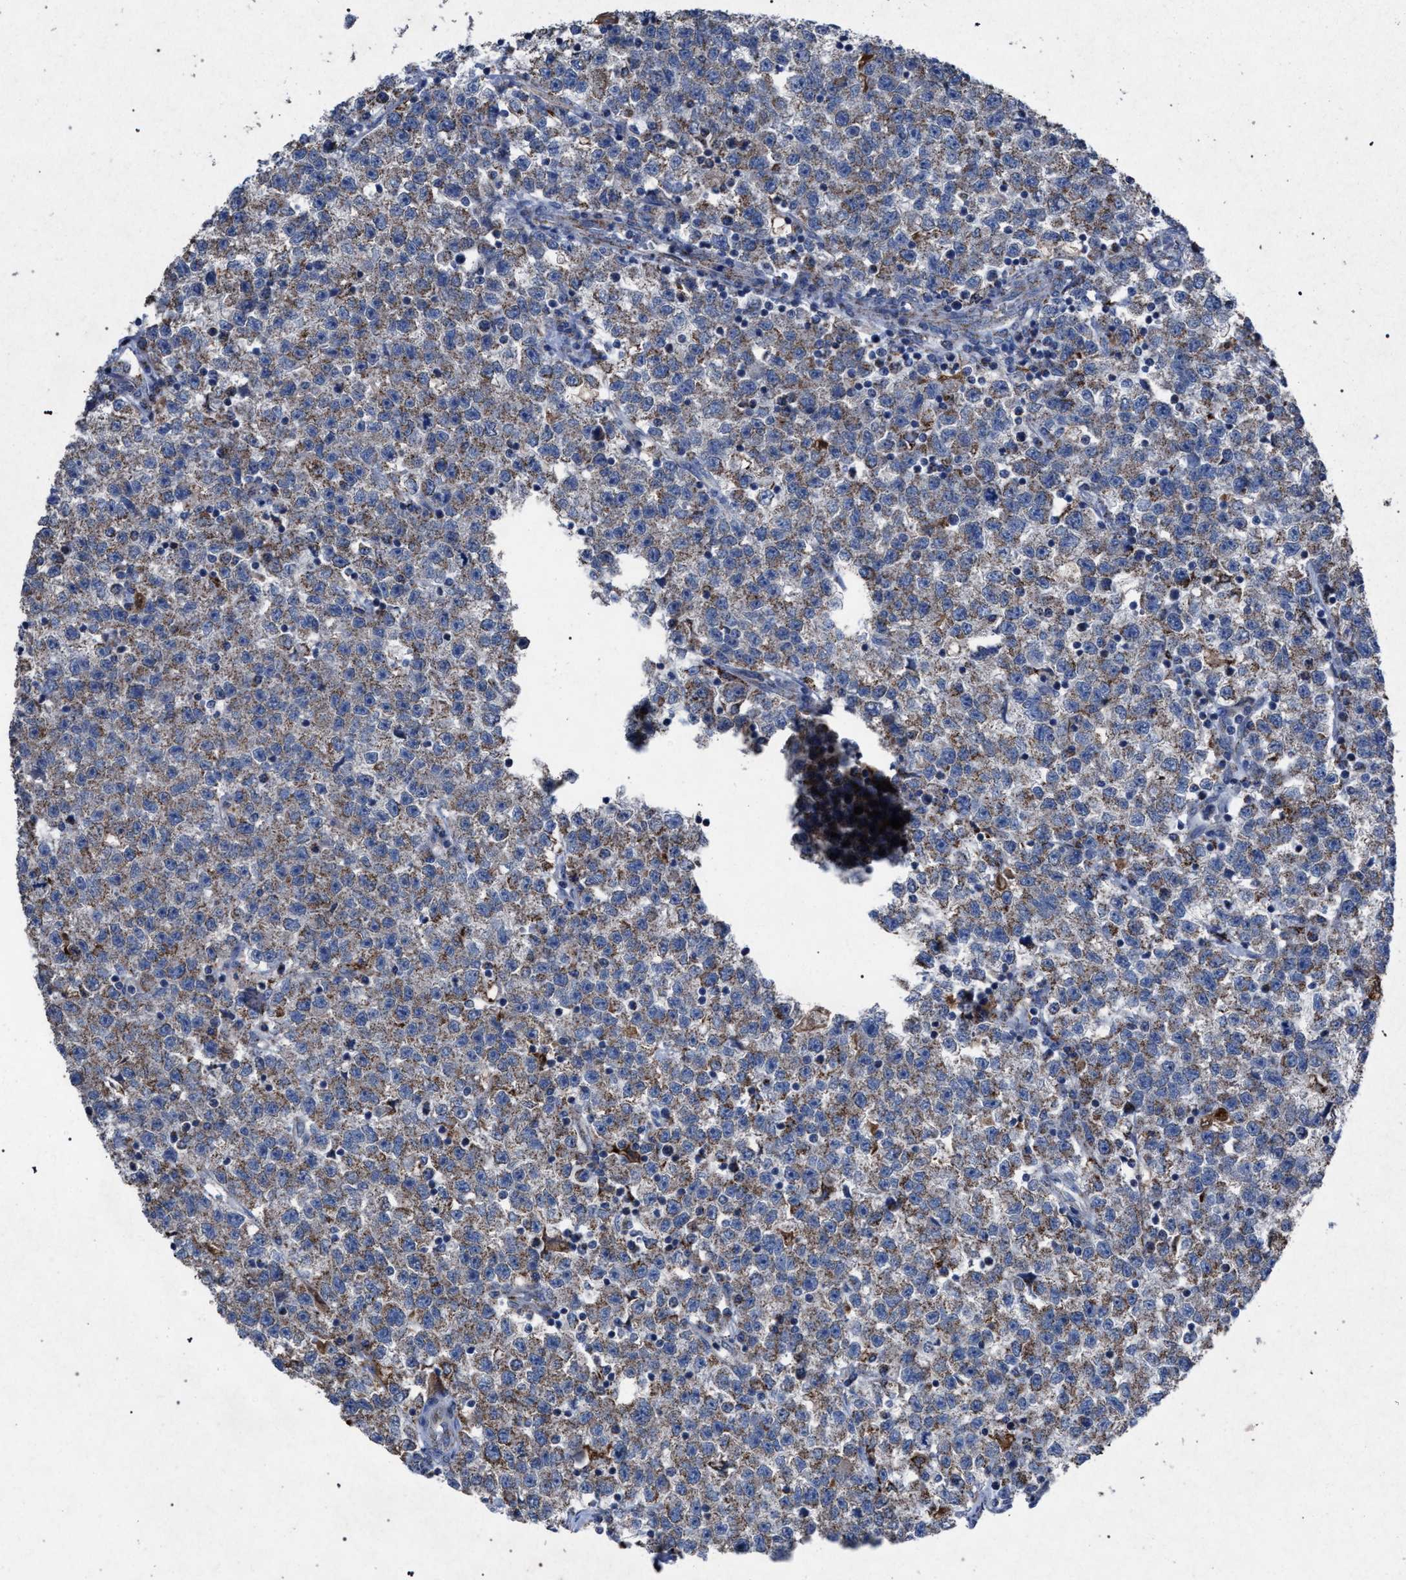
{"staining": {"intensity": "weak", "quantity": "25%-75%", "location": "cytoplasmic/membranous"}, "tissue": "testis cancer", "cell_type": "Tumor cells", "image_type": "cancer", "snomed": [{"axis": "morphology", "description": "Seminoma, NOS"}, {"axis": "topography", "description": "Testis"}], "caption": "Brown immunohistochemical staining in testis cancer (seminoma) shows weak cytoplasmic/membranous expression in about 25%-75% of tumor cells. (Brightfield microscopy of DAB IHC at high magnification).", "gene": "HSD17B4", "patient": {"sex": "male", "age": 22}}